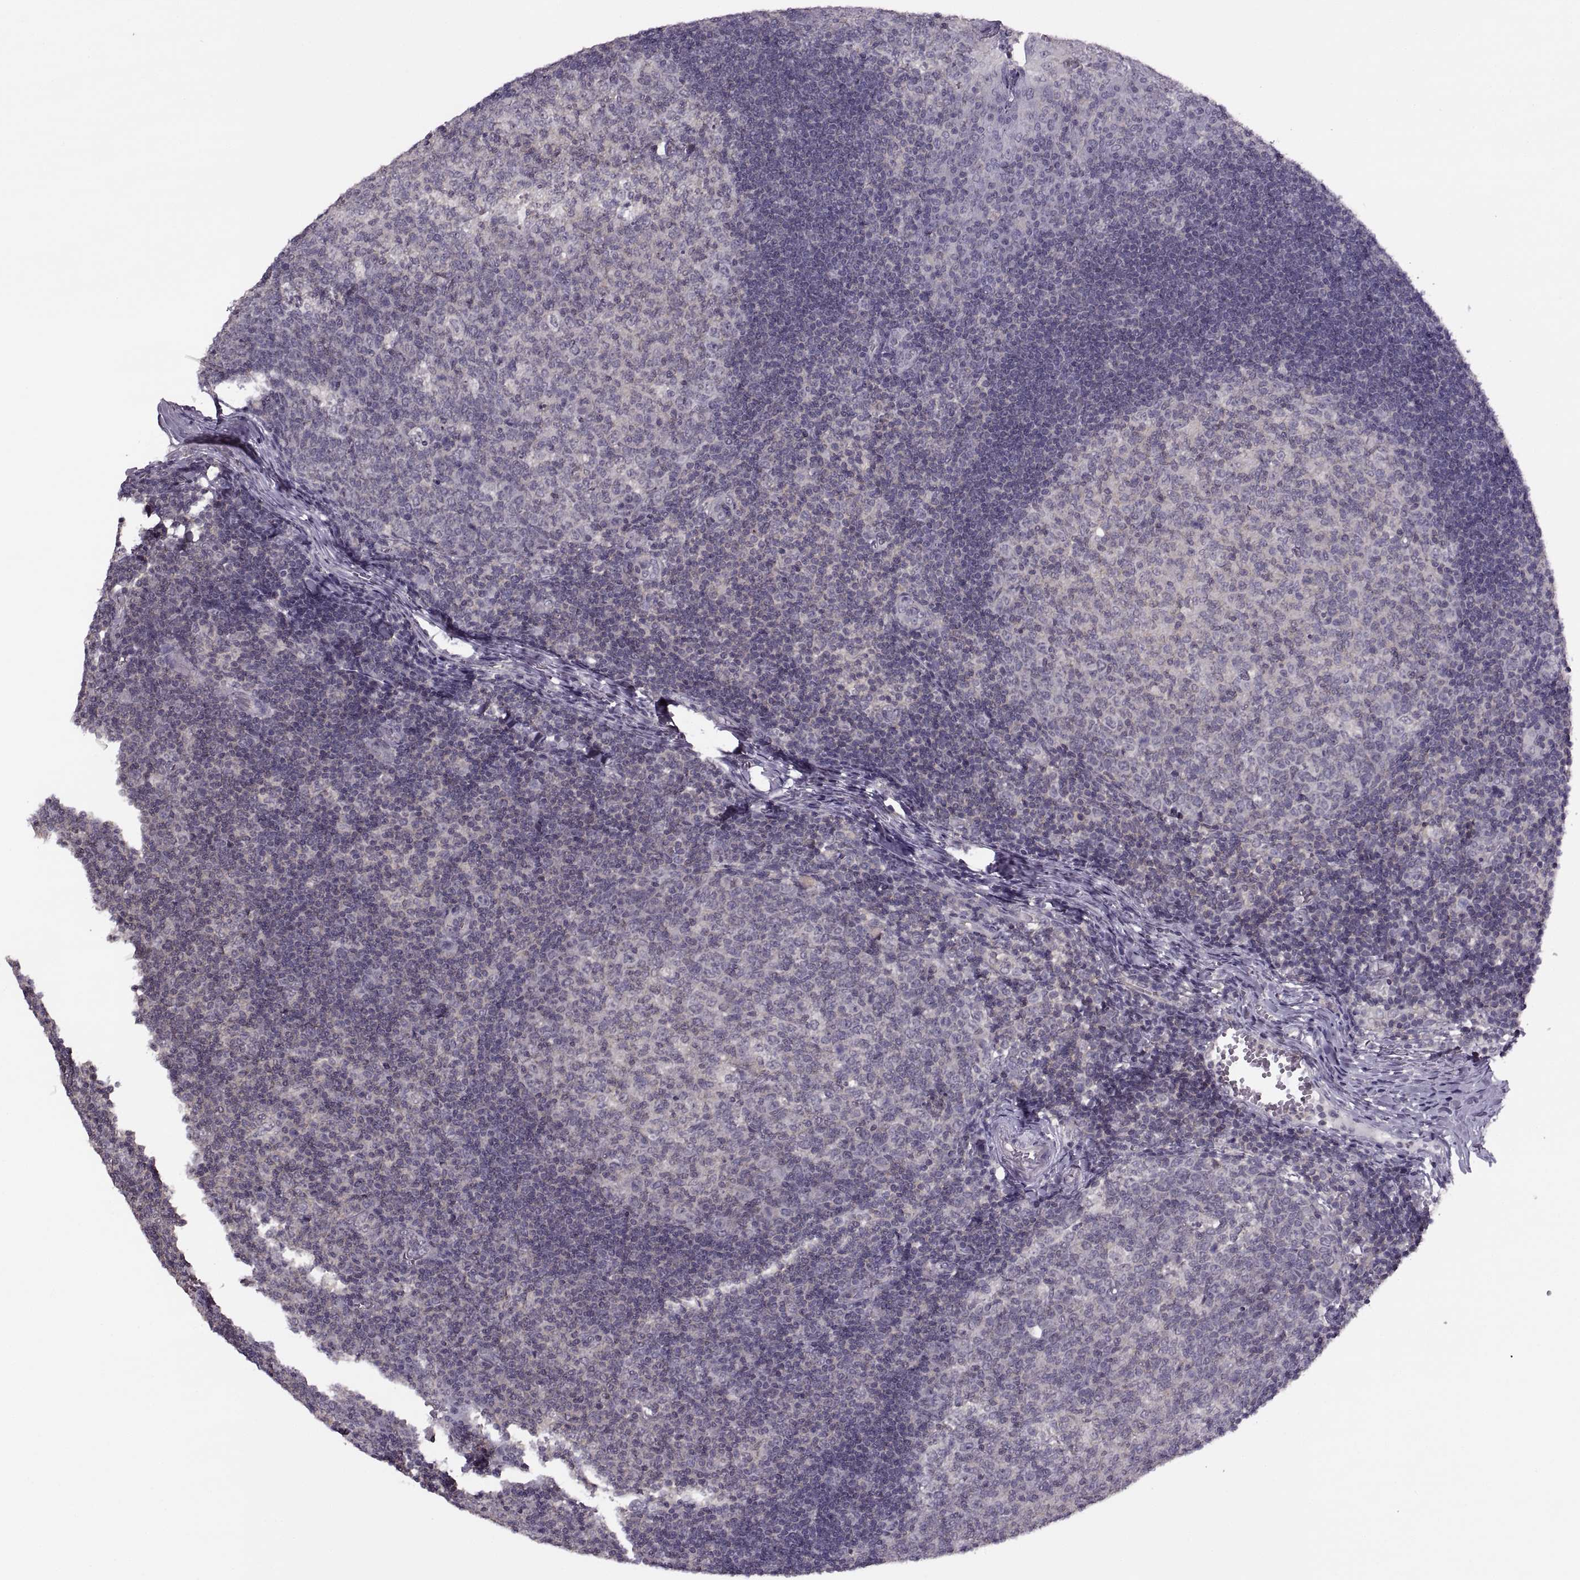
{"staining": {"intensity": "negative", "quantity": "none", "location": "none"}, "tissue": "tonsil", "cell_type": "Germinal center cells", "image_type": "normal", "snomed": [{"axis": "morphology", "description": "Normal tissue, NOS"}, {"axis": "topography", "description": "Tonsil"}], "caption": "Immunohistochemistry photomicrograph of benign tonsil: tonsil stained with DAB exhibits no significant protein expression in germinal center cells. (Immunohistochemistry (ihc), brightfield microscopy, high magnification).", "gene": "LUZP2", "patient": {"sex": "female", "age": 13}}